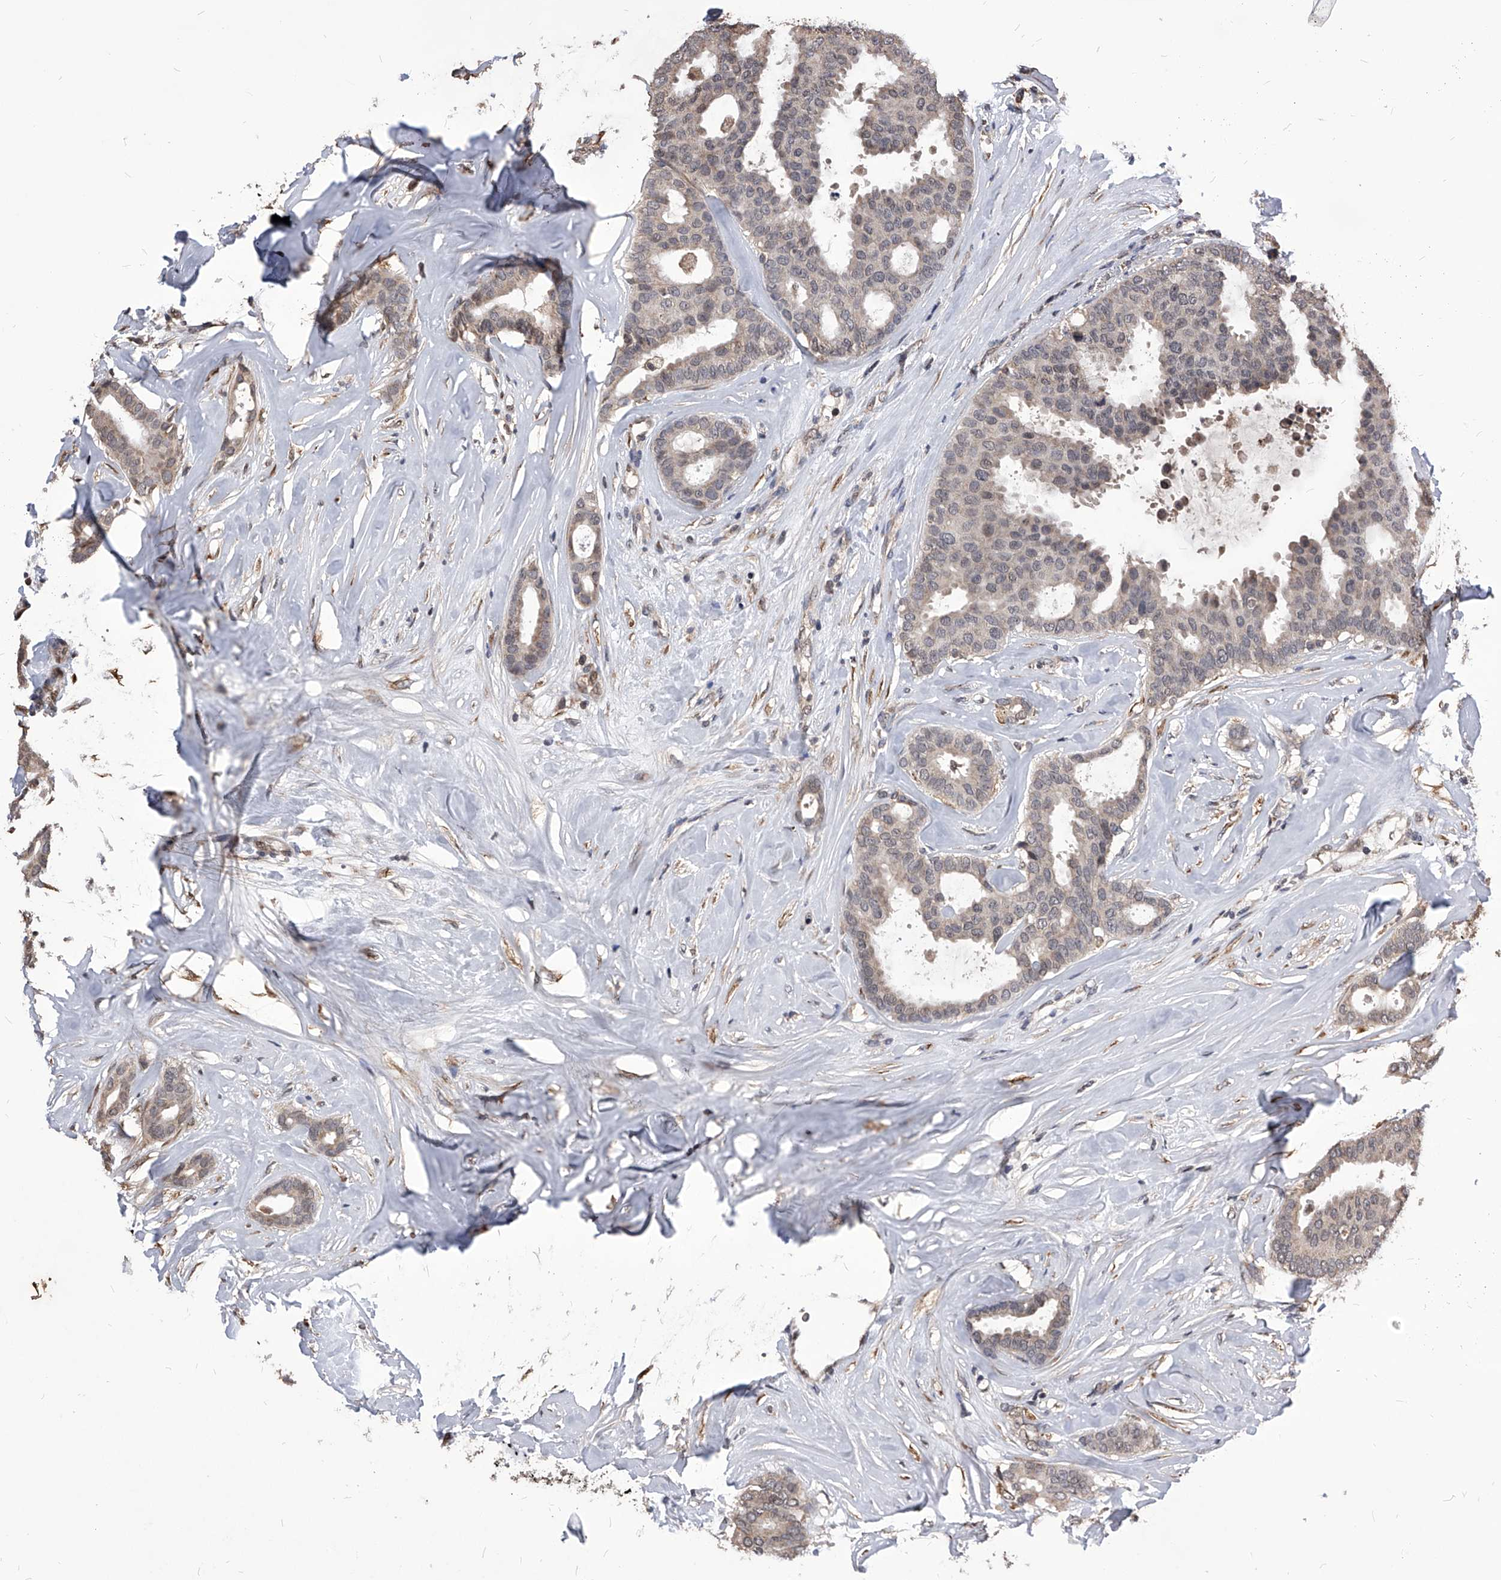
{"staining": {"intensity": "weak", "quantity": "<25%", "location": "cytoplasmic/membranous"}, "tissue": "breast cancer", "cell_type": "Tumor cells", "image_type": "cancer", "snomed": [{"axis": "morphology", "description": "Duct carcinoma"}, {"axis": "topography", "description": "Breast"}], "caption": "DAB immunohistochemical staining of breast cancer demonstrates no significant positivity in tumor cells.", "gene": "ID1", "patient": {"sex": "female", "age": 75}}